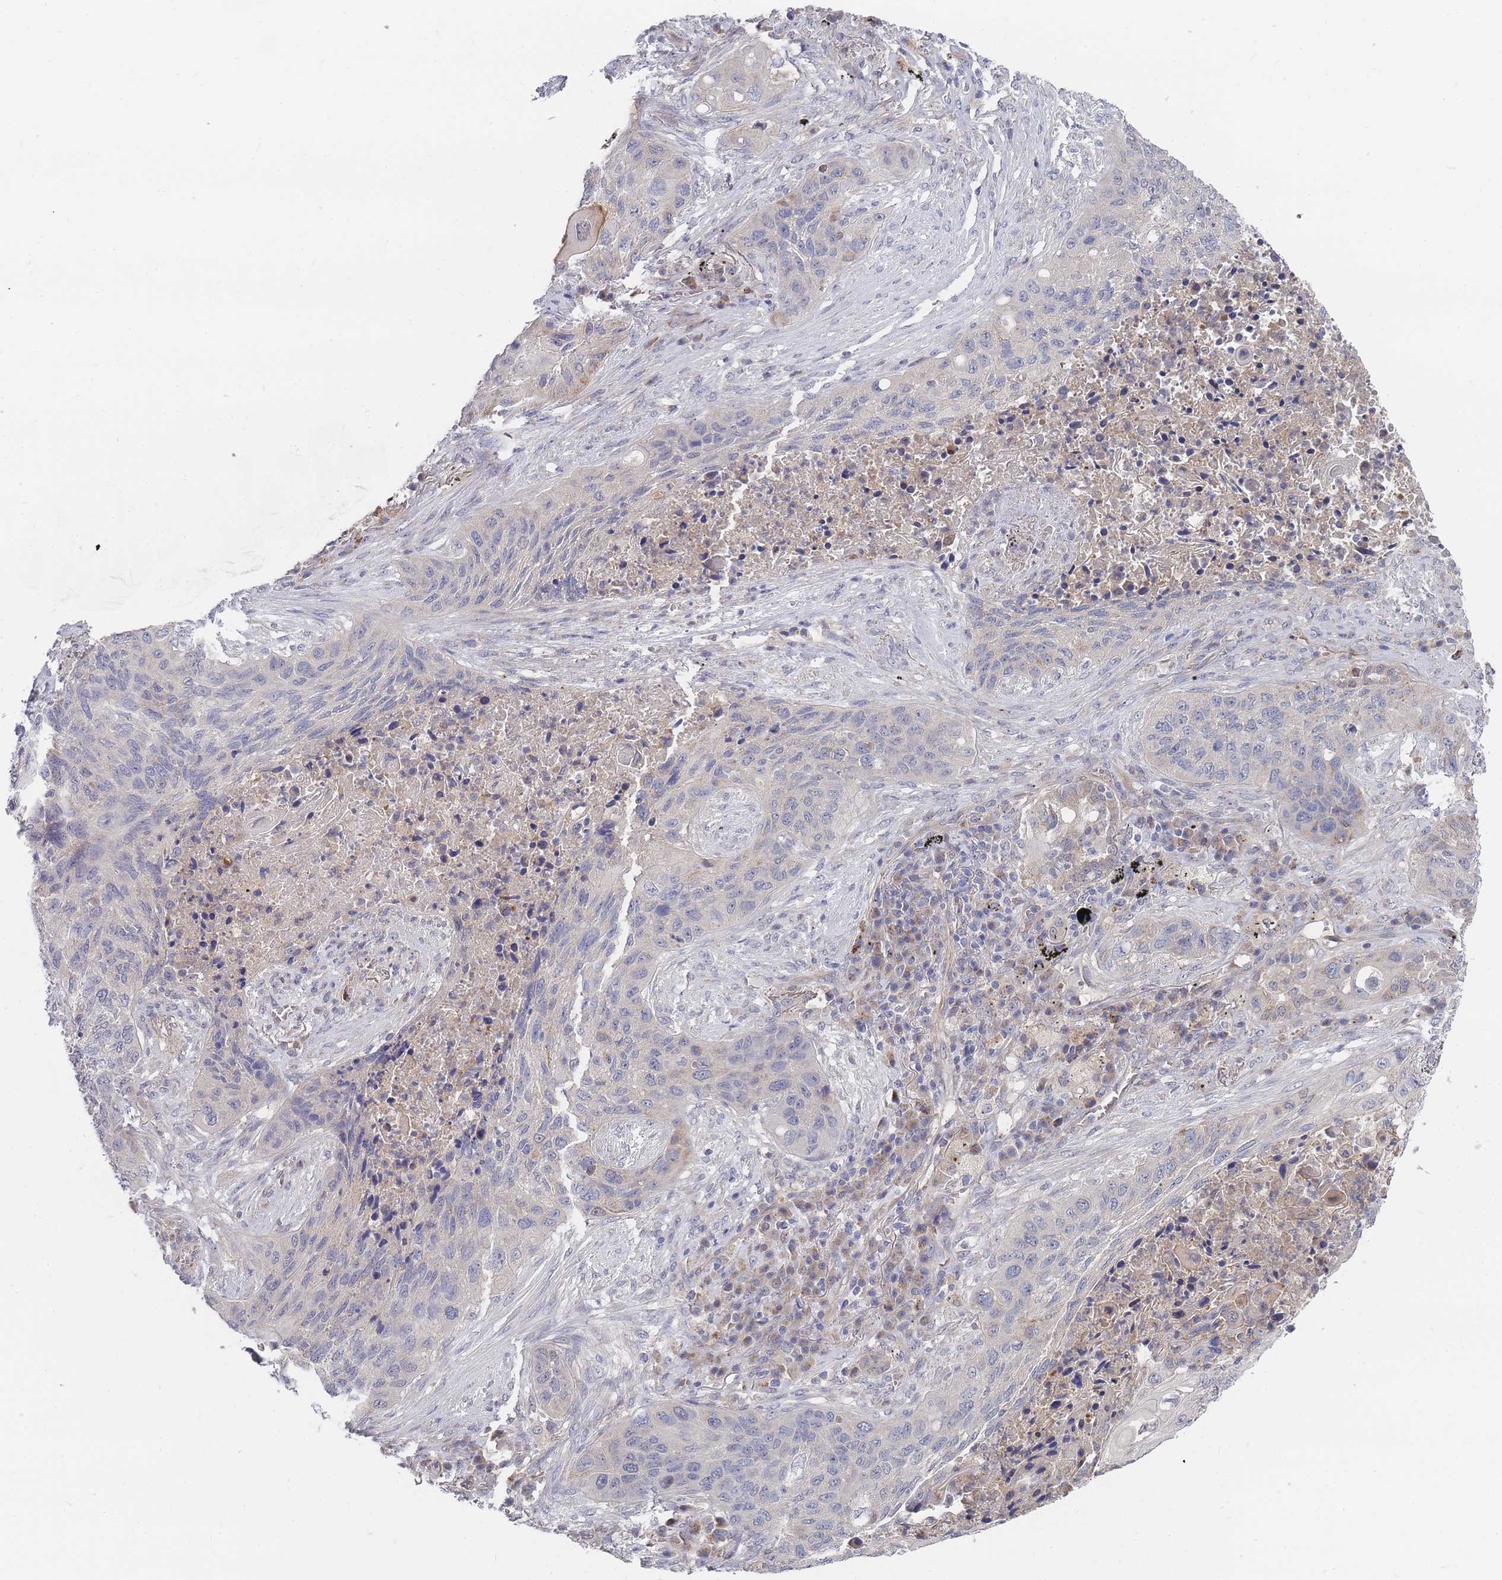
{"staining": {"intensity": "negative", "quantity": "none", "location": "none"}, "tissue": "lung cancer", "cell_type": "Tumor cells", "image_type": "cancer", "snomed": [{"axis": "morphology", "description": "Squamous cell carcinoma, NOS"}, {"axis": "topography", "description": "Lung"}], "caption": "Histopathology image shows no protein expression in tumor cells of lung squamous cell carcinoma tissue.", "gene": "NUB1", "patient": {"sex": "female", "age": 63}}